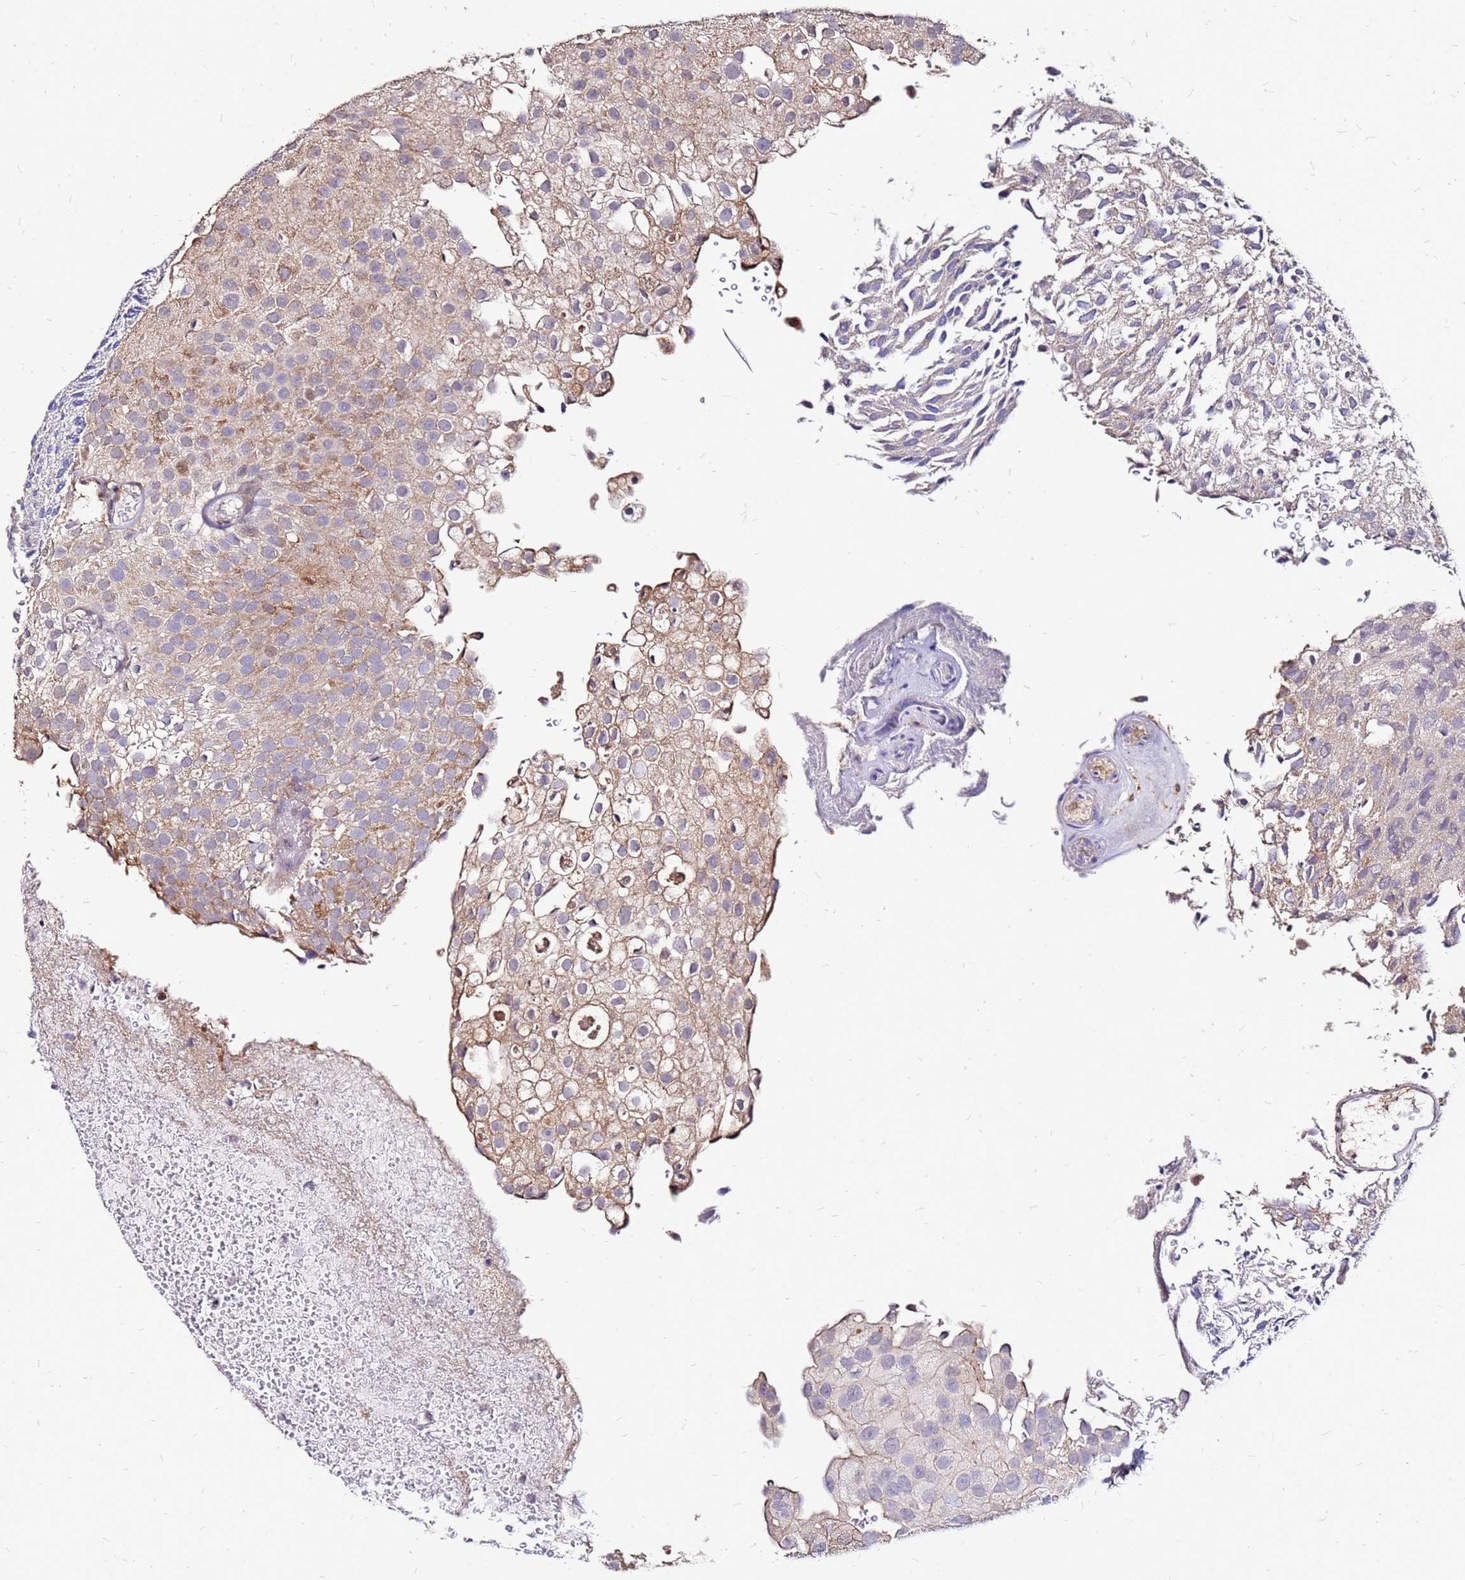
{"staining": {"intensity": "moderate", "quantity": "<25%", "location": "cytoplasmic/membranous"}, "tissue": "urothelial cancer", "cell_type": "Tumor cells", "image_type": "cancer", "snomed": [{"axis": "morphology", "description": "Urothelial carcinoma, Low grade"}, {"axis": "topography", "description": "Urinary bladder"}], "caption": "Human urothelial cancer stained with a protein marker exhibits moderate staining in tumor cells.", "gene": "ARHGEF5", "patient": {"sex": "male", "age": 78}}